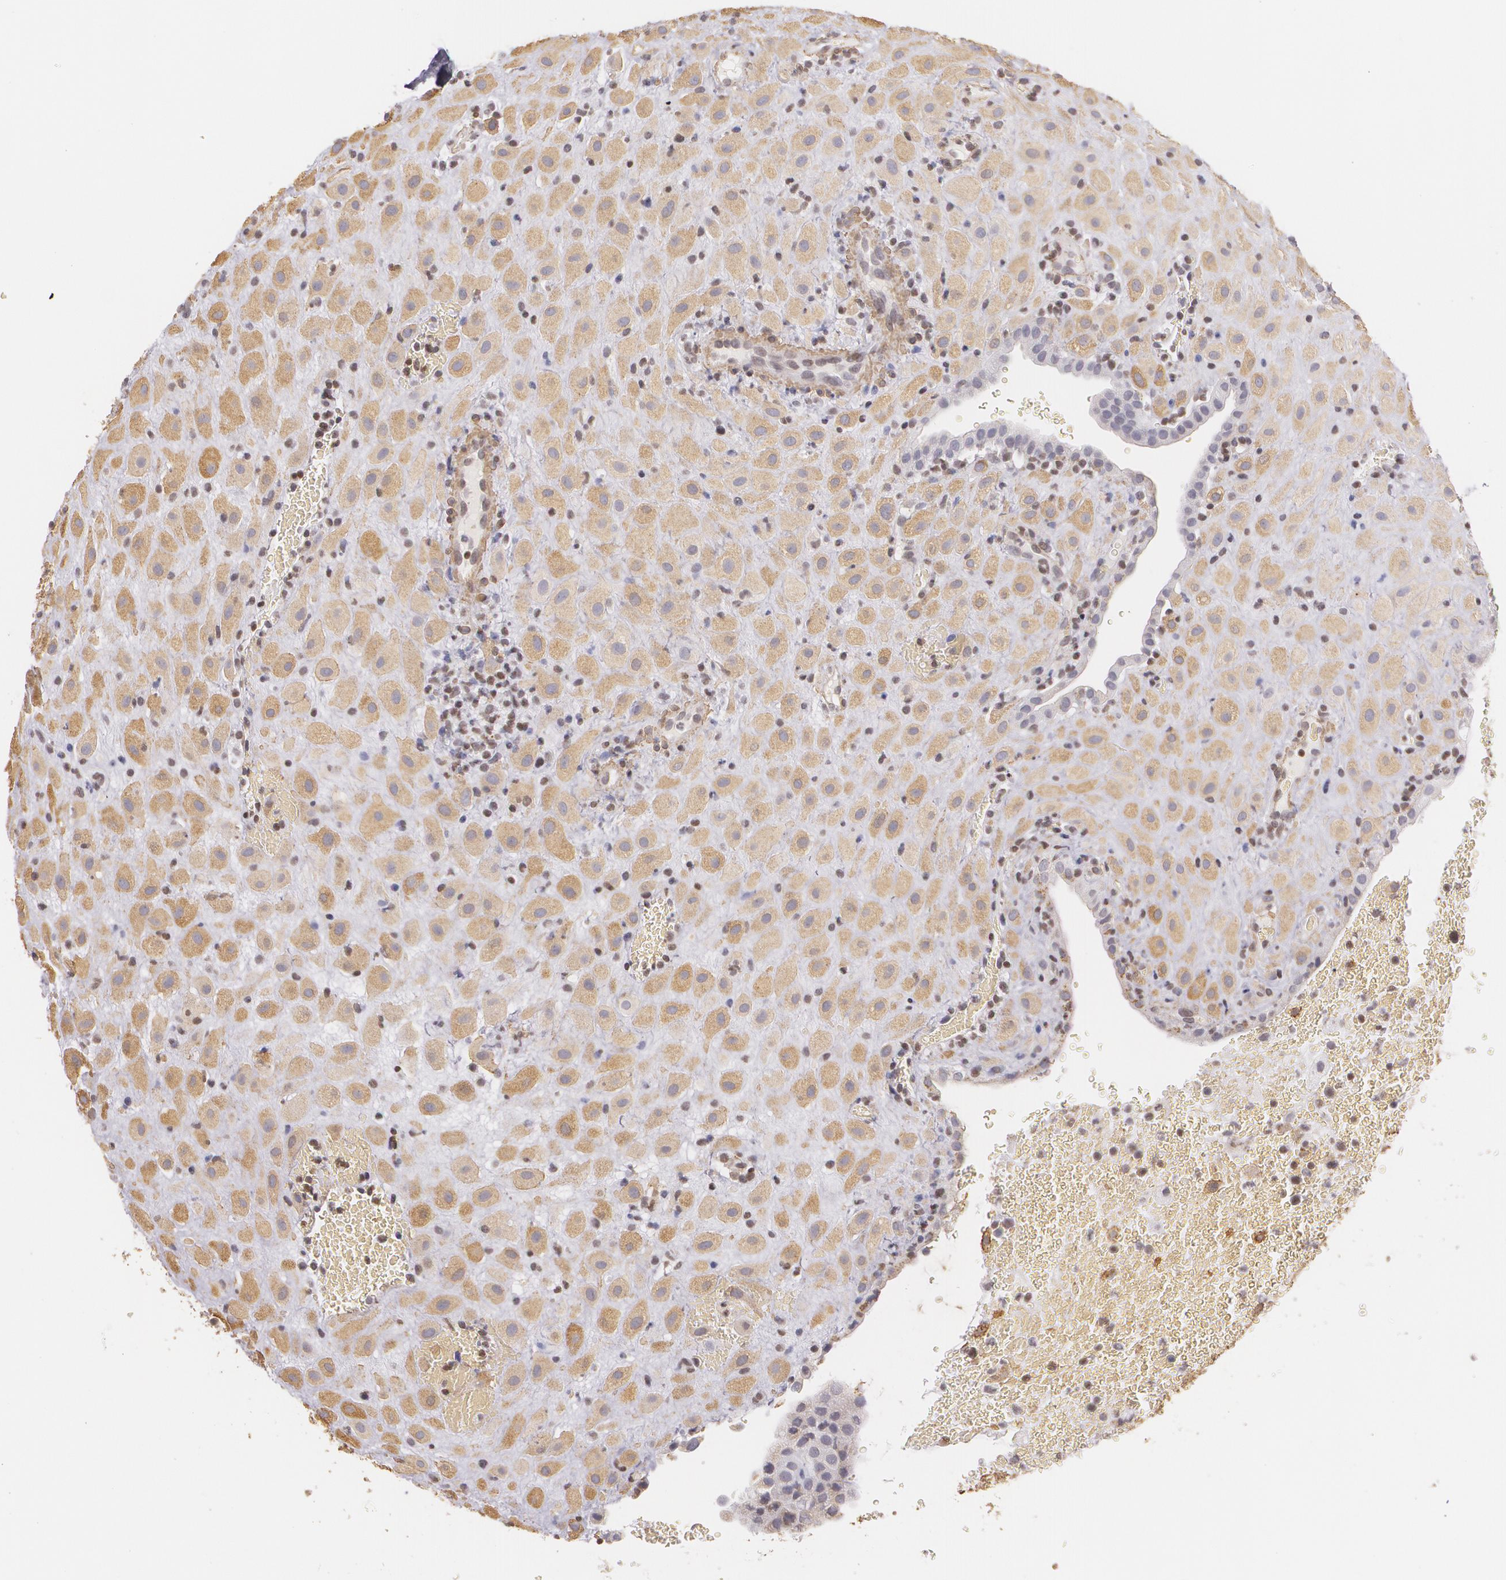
{"staining": {"intensity": "moderate", "quantity": ">75%", "location": "cytoplasmic/membranous"}, "tissue": "placenta", "cell_type": "Decidual cells", "image_type": "normal", "snomed": [{"axis": "morphology", "description": "Normal tissue, NOS"}, {"axis": "topography", "description": "Placenta"}], "caption": "IHC of normal placenta demonstrates medium levels of moderate cytoplasmic/membranous staining in about >75% of decidual cells.", "gene": "VAMP1", "patient": {"sex": "female", "age": 19}}